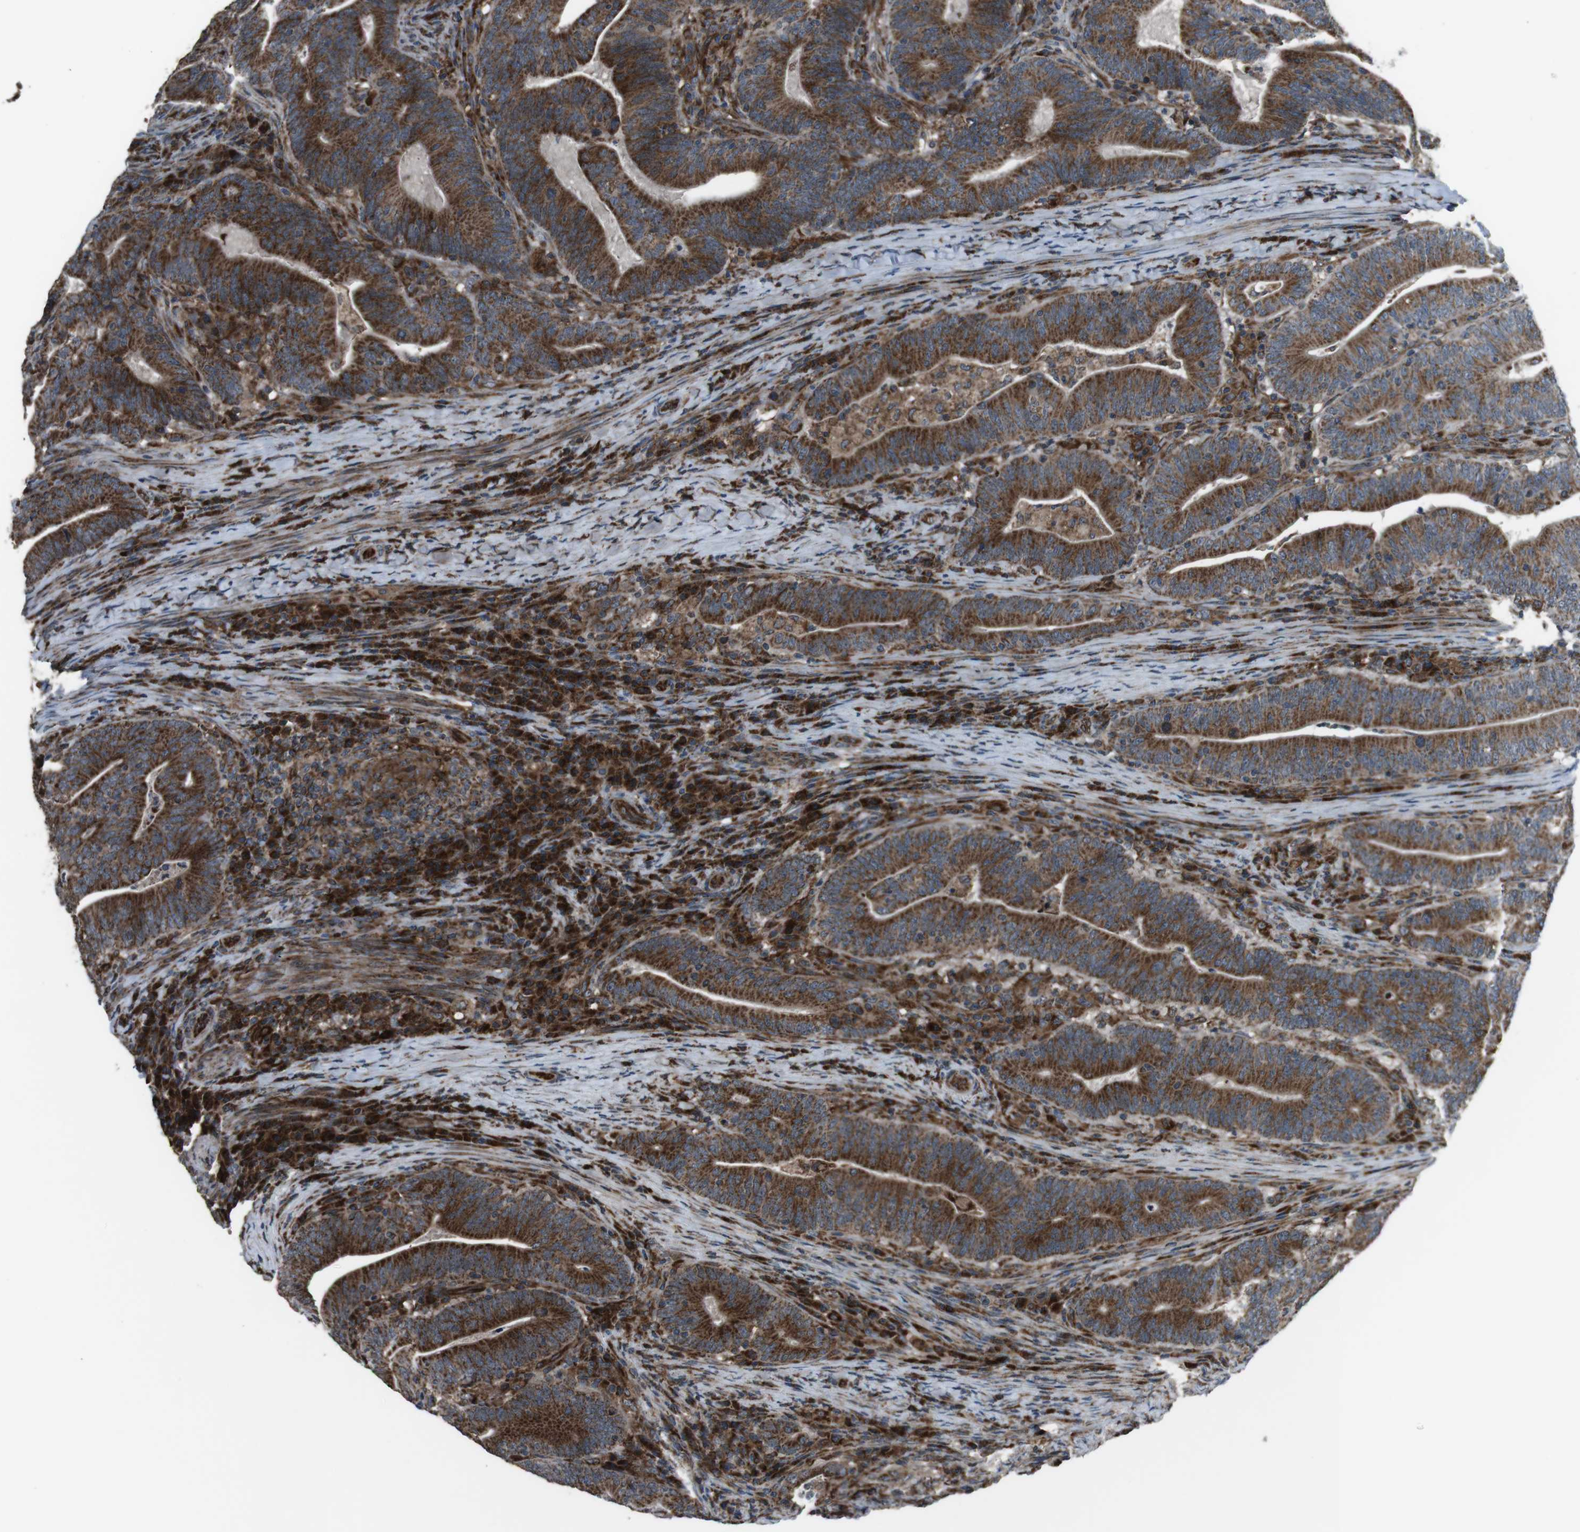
{"staining": {"intensity": "strong", "quantity": ">75%", "location": "cytoplasmic/membranous"}, "tissue": "colorectal cancer", "cell_type": "Tumor cells", "image_type": "cancer", "snomed": [{"axis": "morphology", "description": "Normal tissue, NOS"}, {"axis": "morphology", "description": "Adenocarcinoma, NOS"}, {"axis": "topography", "description": "Colon"}], "caption": "IHC of human colorectal cancer (adenocarcinoma) shows high levels of strong cytoplasmic/membranous expression in approximately >75% of tumor cells.", "gene": "GIMAP8", "patient": {"sex": "female", "age": 66}}